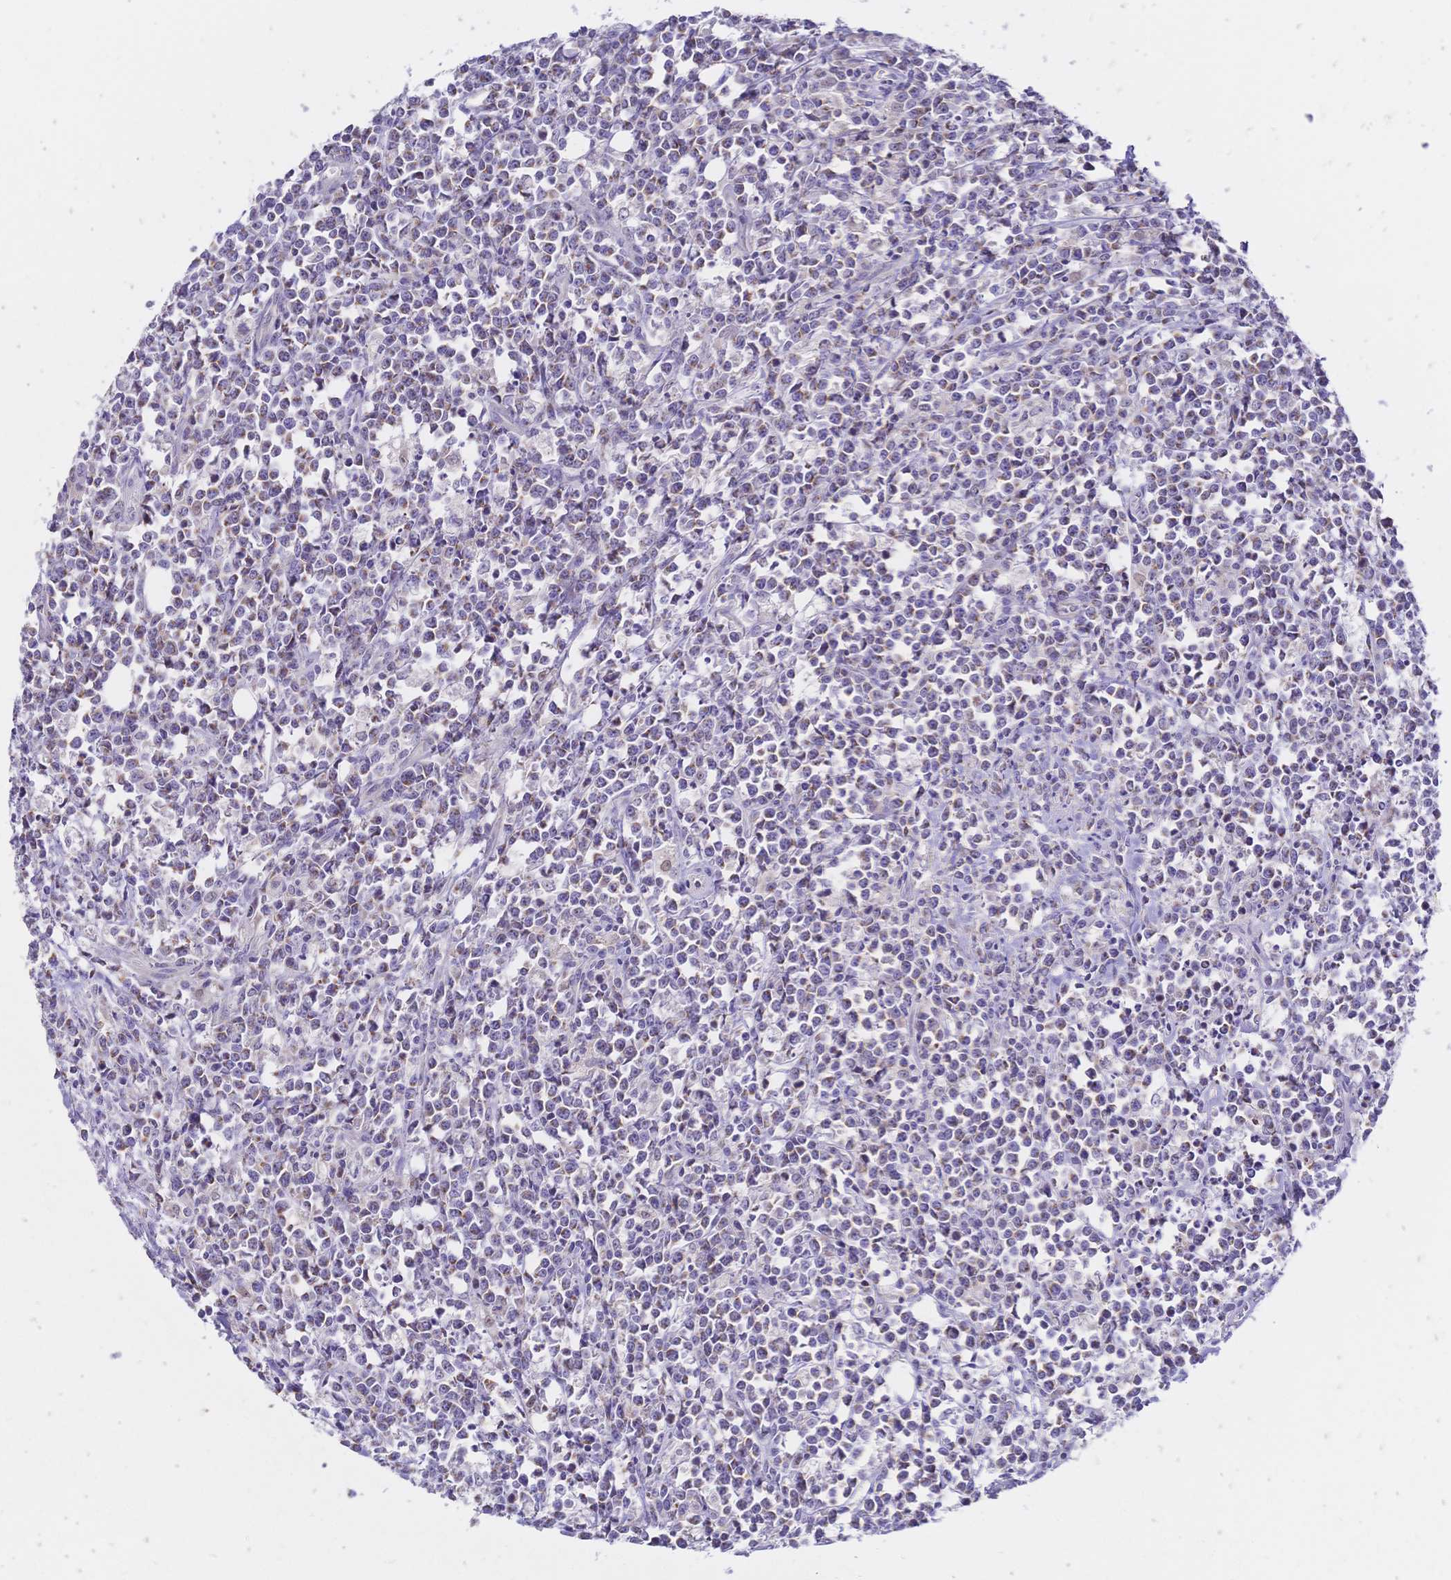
{"staining": {"intensity": "weak", "quantity": "<25%", "location": "cytoplasmic/membranous"}, "tissue": "lymphoma", "cell_type": "Tumor cells", "image_type": "cancer", "snomed": [{"axis": "morphology", "description": "Malignant lymphoma, non-Hodgkin's type, High grade"}, {"axis": "topography", "description": "Small intestine"}], "caption": "An immunohistochemistry (IHC) image of high-grade malignant lymphoma, non-Hodgkin's type is shown. There is no staining in tumor cells of high-grade malignant lymphoma, non-Hodgkin's type.", "gene": "CLEC18B", "patient": {"sex": "female", "age": 56}}